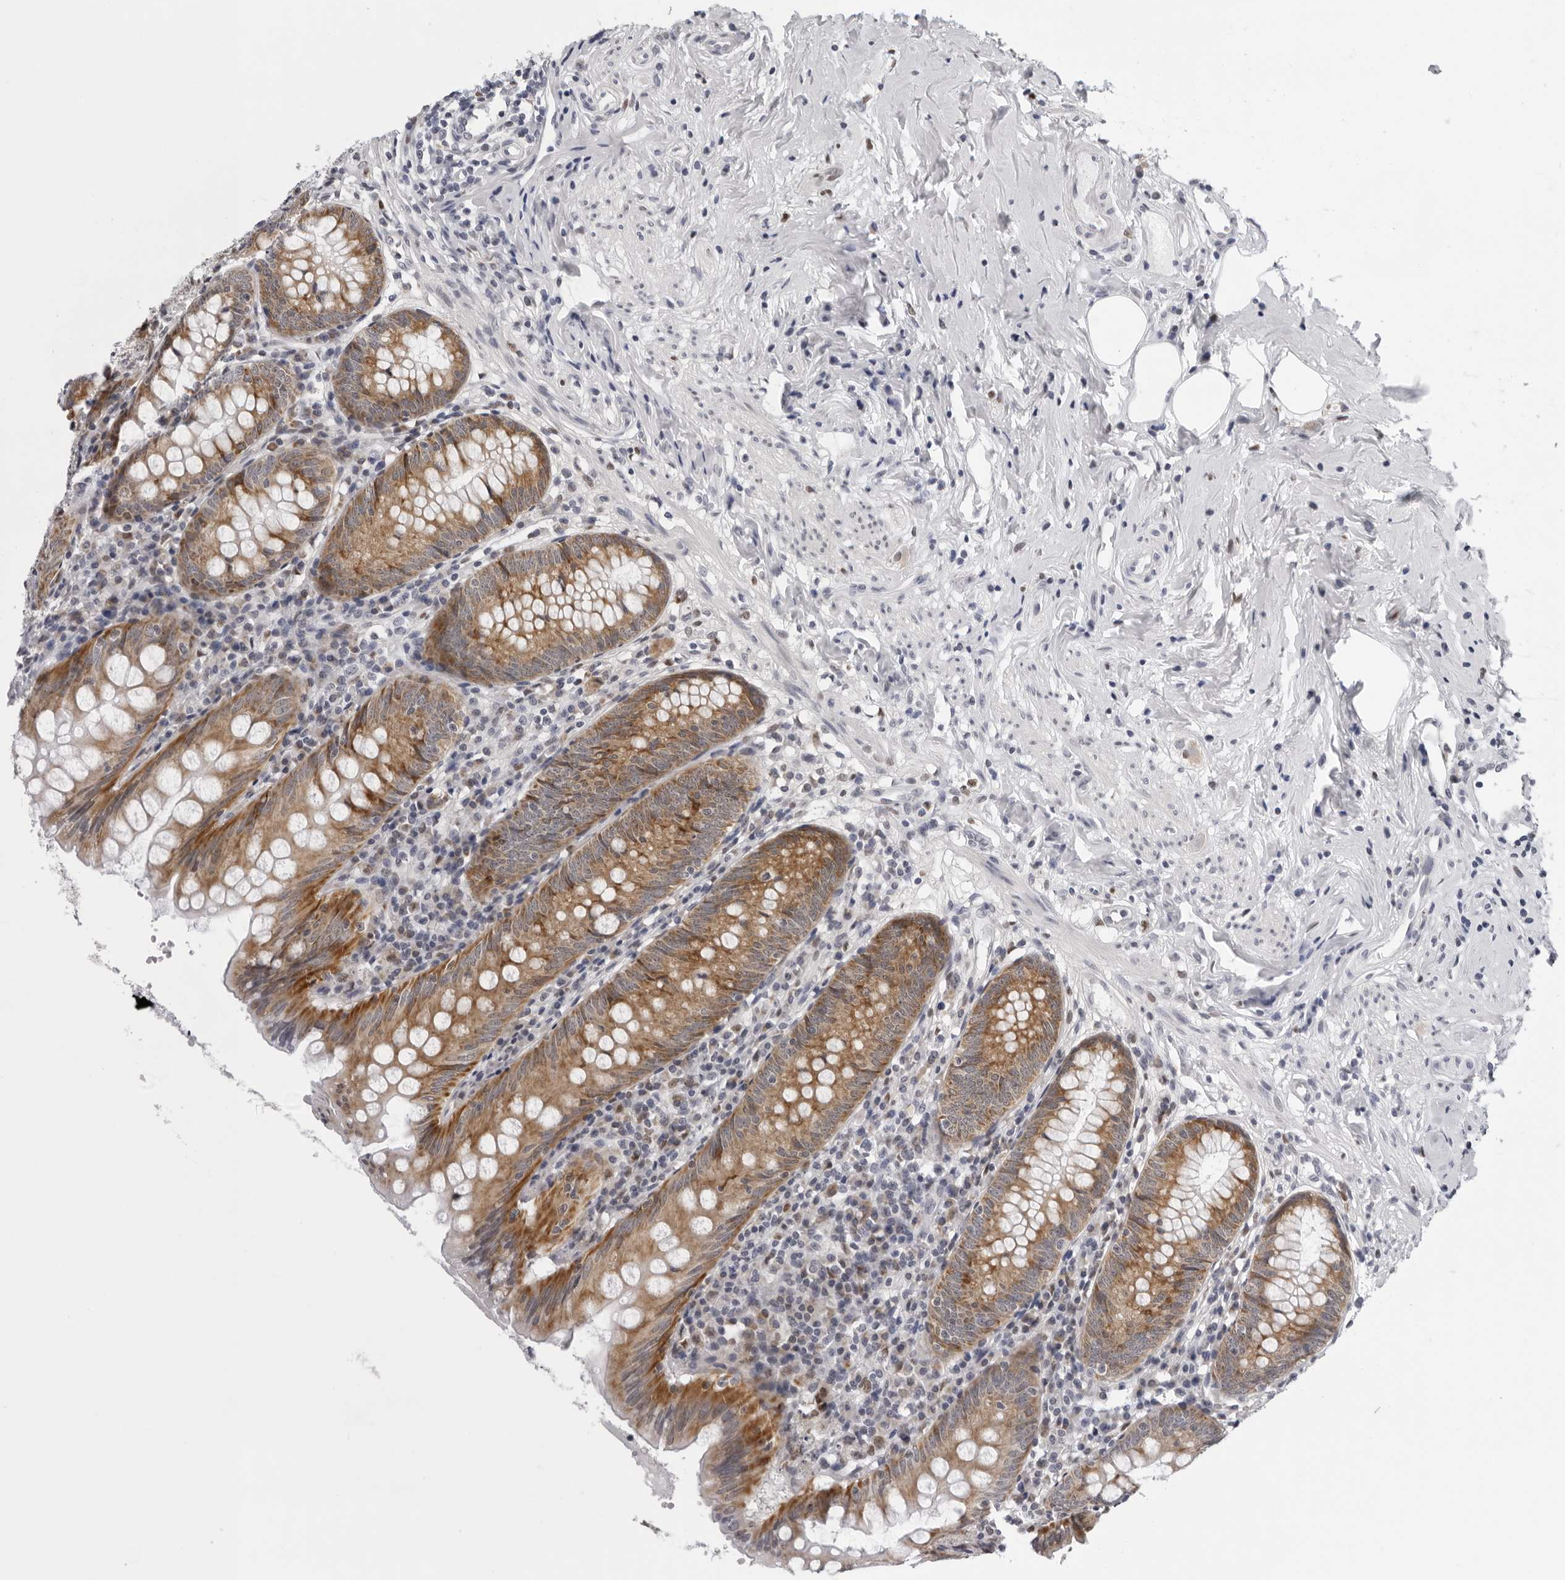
{"staining": {"intensity": "moderate", "quantity": ">75%", "location": "cytoplasmic/membranous"}, "tissue": "appendix", "cell_type": "Glandular cells", "image_type": "normal", "snomed": [{"axis": "morphology", "description": "Normal tissue, NOS"}, {"axis": "topography", "description": "Appendix"}], "caption": "This is a photomicrograph of immunohistochemistry (IHC) staining of unremarkable appendix, which shows moderate positivity in the cytoplasmic/membranous of glandular cells.", "gene": "CPT2", "patient": {"sex": "female", "age": 54}}